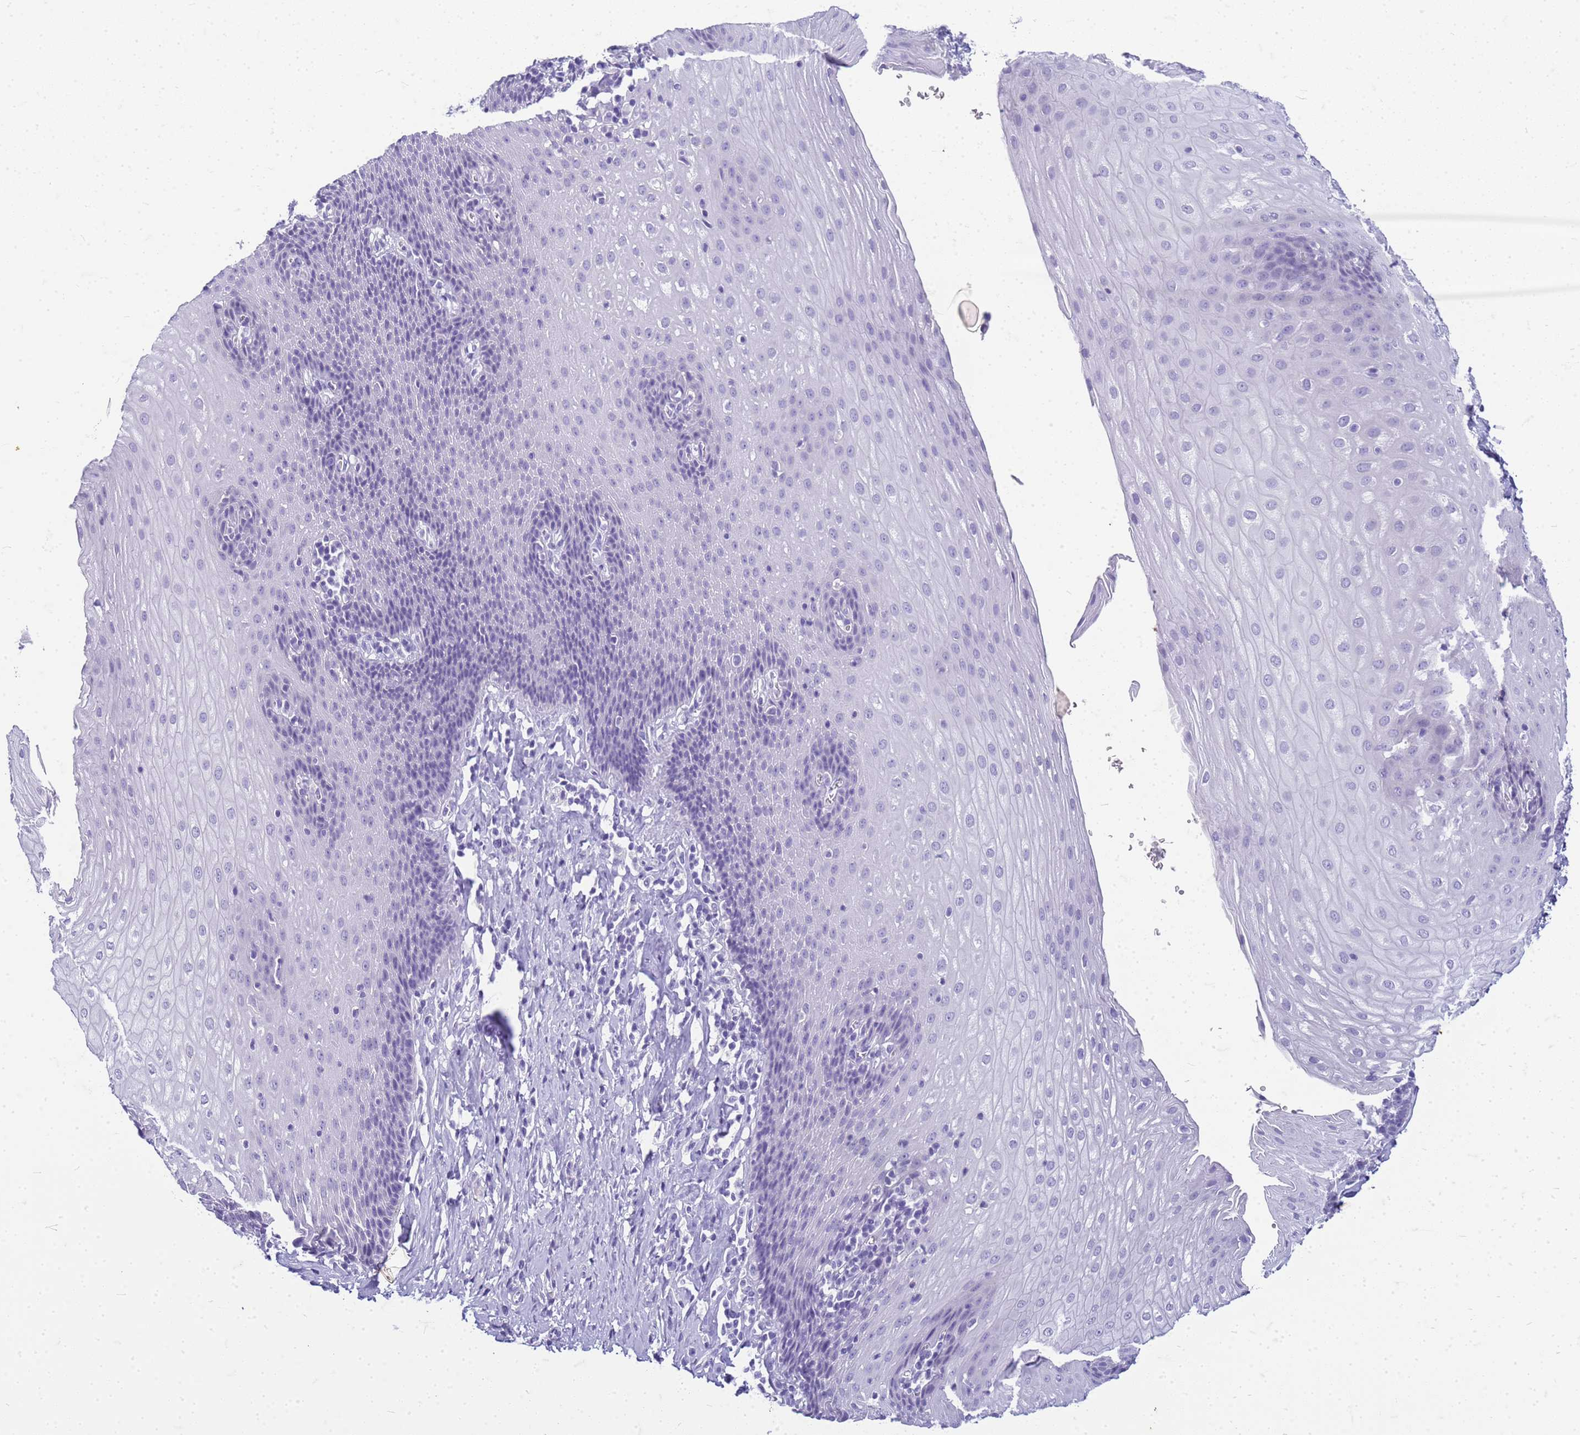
{"staining": {"intensity": "negative", "quantity": "none", "location": "none"}, "tissue": "esophagus", "cell_type": "Squamous epithelial cells", "image_type": "normal", "snomed": [{"axis": "morphology", "description": "Normal tissue, NOS"}, {"axis": "topography", "description": "Esophagus"}], "caption": "IHC of benign human esophagus displays no staining in squamous epithelial cells. The staining is performed using DAB (3,3'-diaminobenzidine) brown chromogen with nuclei counter-stained in using hematoxylin.", "gene": "CFAP100", "patient": {"sex": "female", "age": 61}}